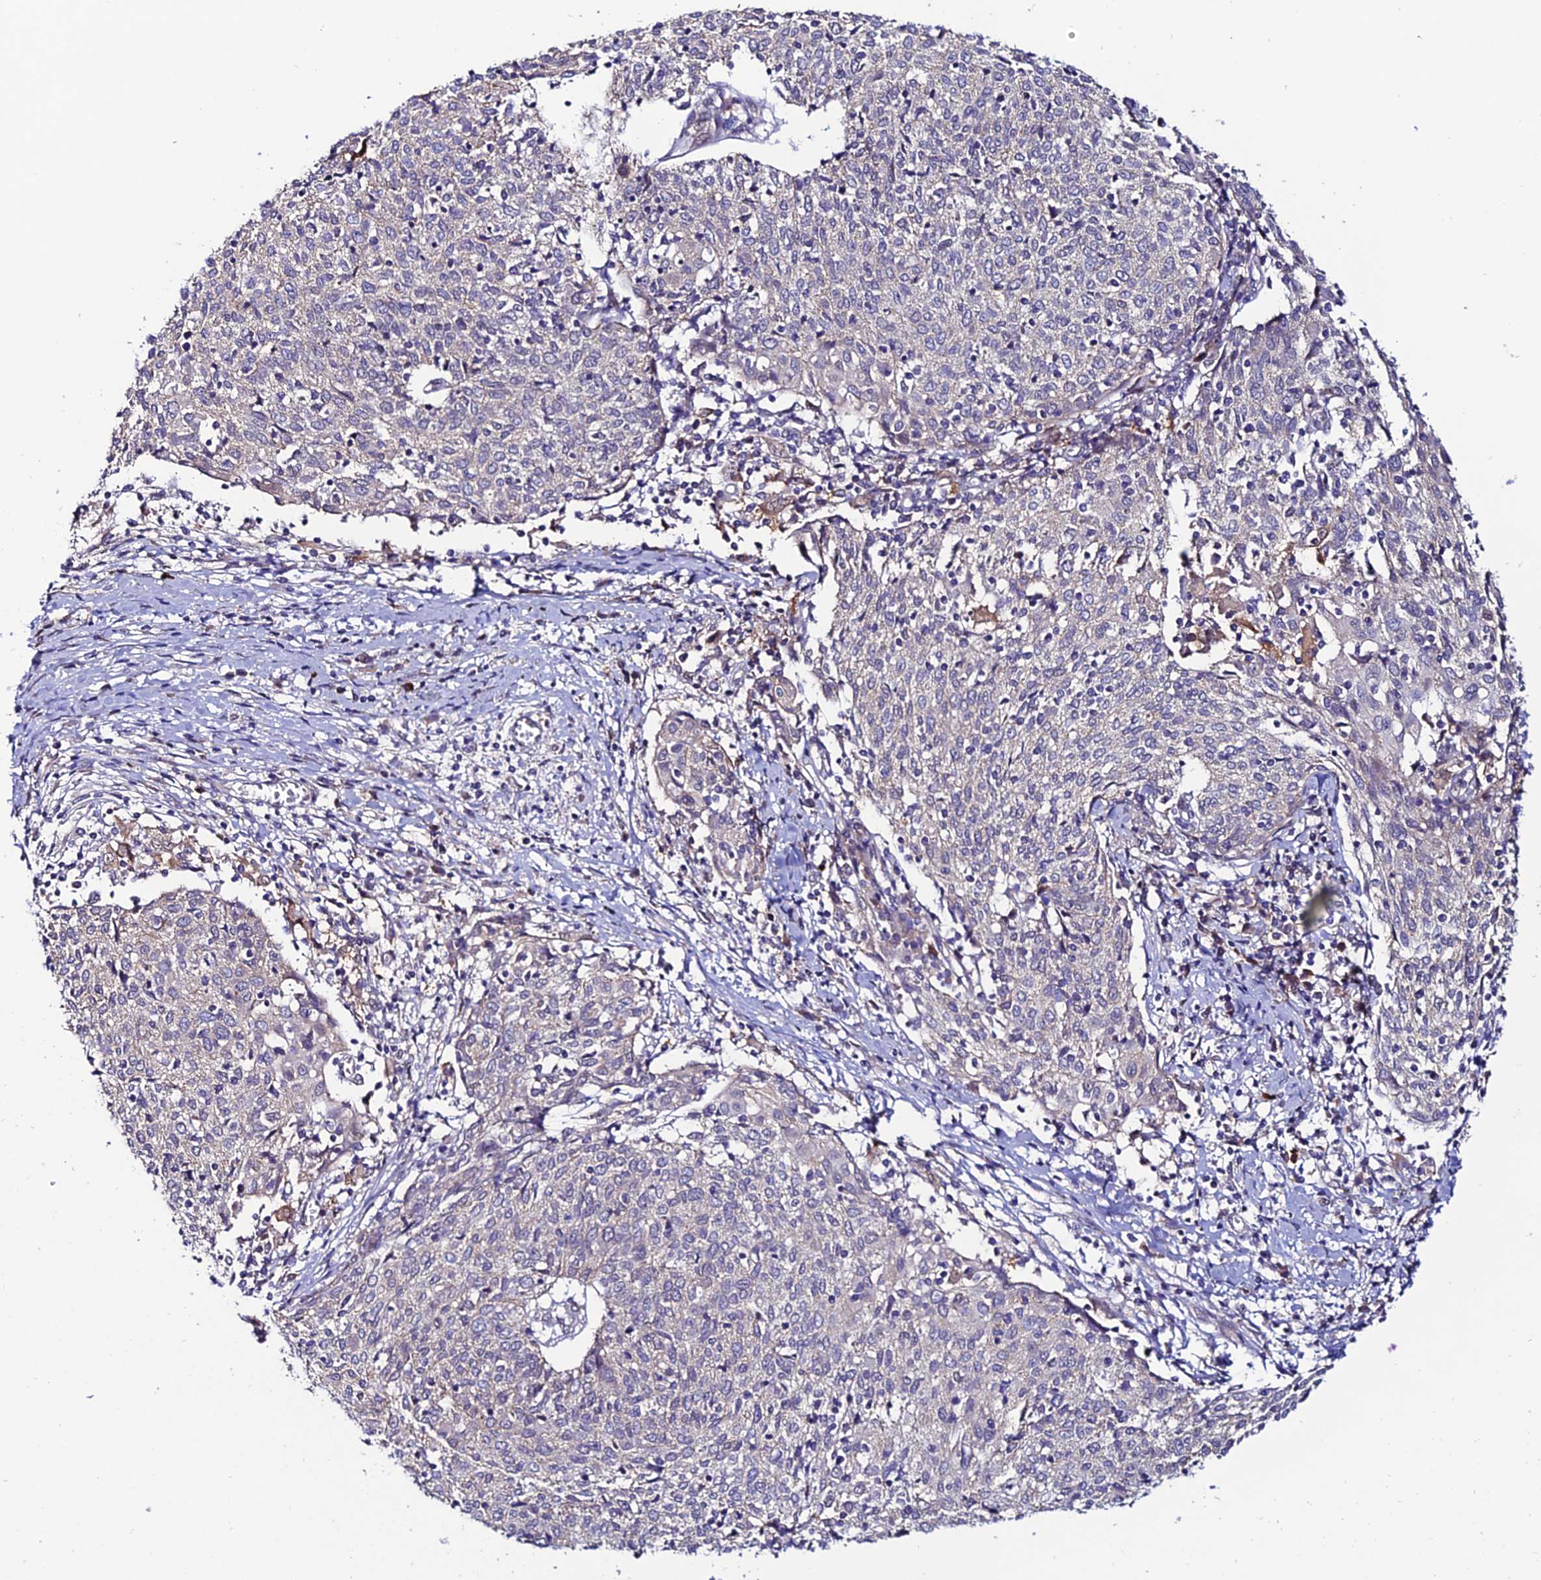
{"staining": {"intensity": "negative", "quantity": "none", "location": "none"}, "tissue": "cervical cancer", "cell_type": "Tumor cells", "image_type": "cancer", "snomed": [{"axis": "morphology", "description": "Squamous cell carcinoma, NOS"}, {"axis": "topography", "description": "Cervix"}], "caption": "The histopathology image reveals no significant staining in tumor cells of cervical cancer. Brightfield microscopy of IHC stained with DAB (3,3'-diaminobenzidine) (brown) and hematoxylin (blue), captured at high magnification.", "gene": "FZD8", "patient": {"sex": "female", "age": 52}}